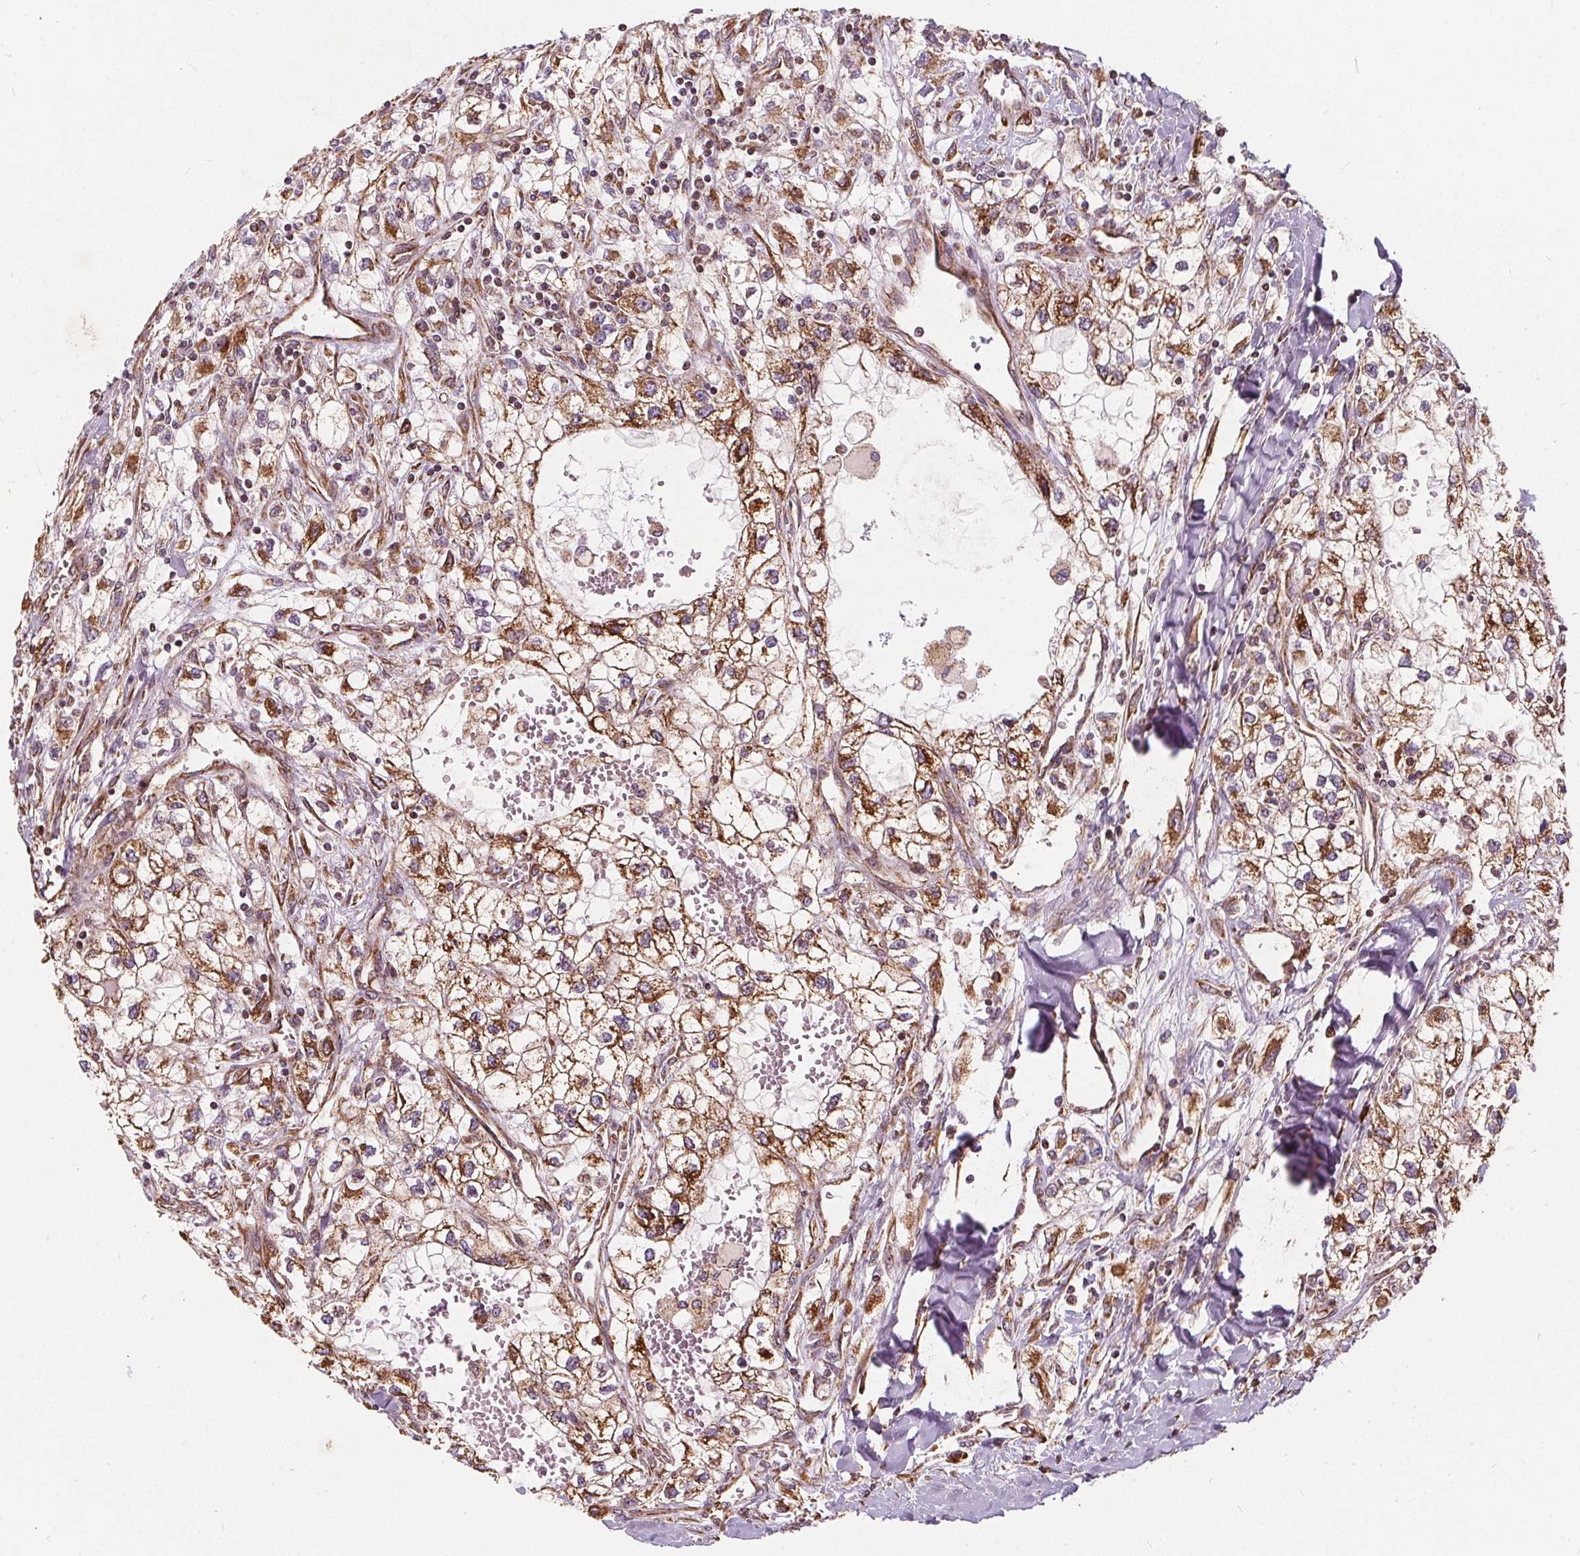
{"staining": {"intensity": "moderate", "quantity": ">75%", "location": "cytoplasmic/membranous"}, "tissue": "renal cancer", "cell_type": "Tumor cells", "image_type": "cancer", "snomed": [{"axis": "morphology", "description": "Adenocarcinoma, NOS"}, {"axis": "topography", "description": "Kidney"}], "caption": "Approximately >75% of tumor cells in renal adenocarcinoma reveal moderate cytoplasmic/membranous protein expression as visualized by brown immunohistochemical staining.", "gene": "PLSCR3", "patient": {"sex": "male", "age": 59}}